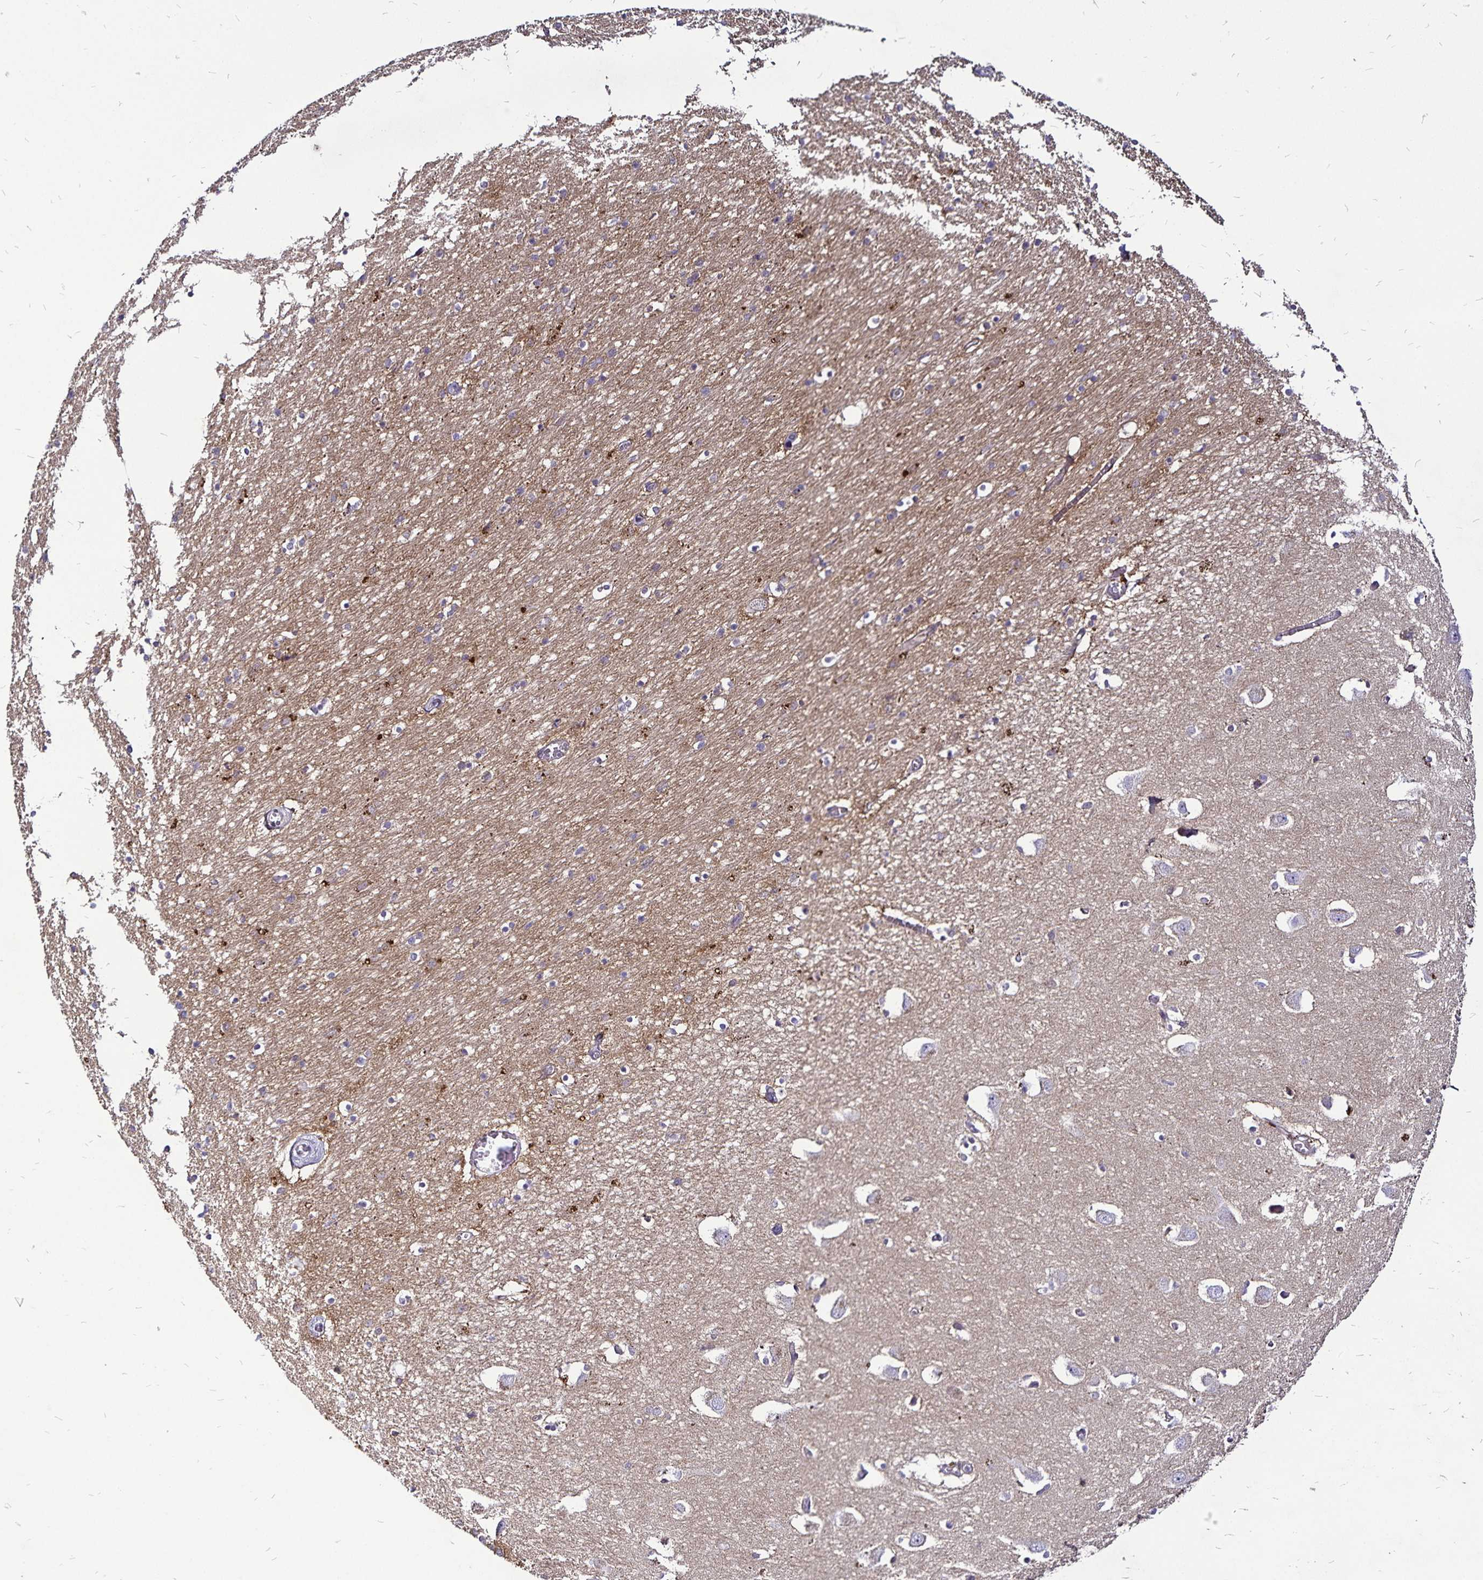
{"staining": {"intensity": "negative", "quantity": "none", "location": "none"}, "tissue": "caudate", "cell_type": "Glial cells", "image_type": "normal", "snomed": [{"axis": "morphology", "description": "Normal tissue, NOS"}, {"axis": "topography", "description": "Lateral ventricle wall"}, {"axis": "topography", "description": "Hippocampus"}], "caption": "Protein analysis of benign caudate reveals no significant expression in glial cells.", "gene": "GNG12", "patient": {"sex": "female", "age": 63}}